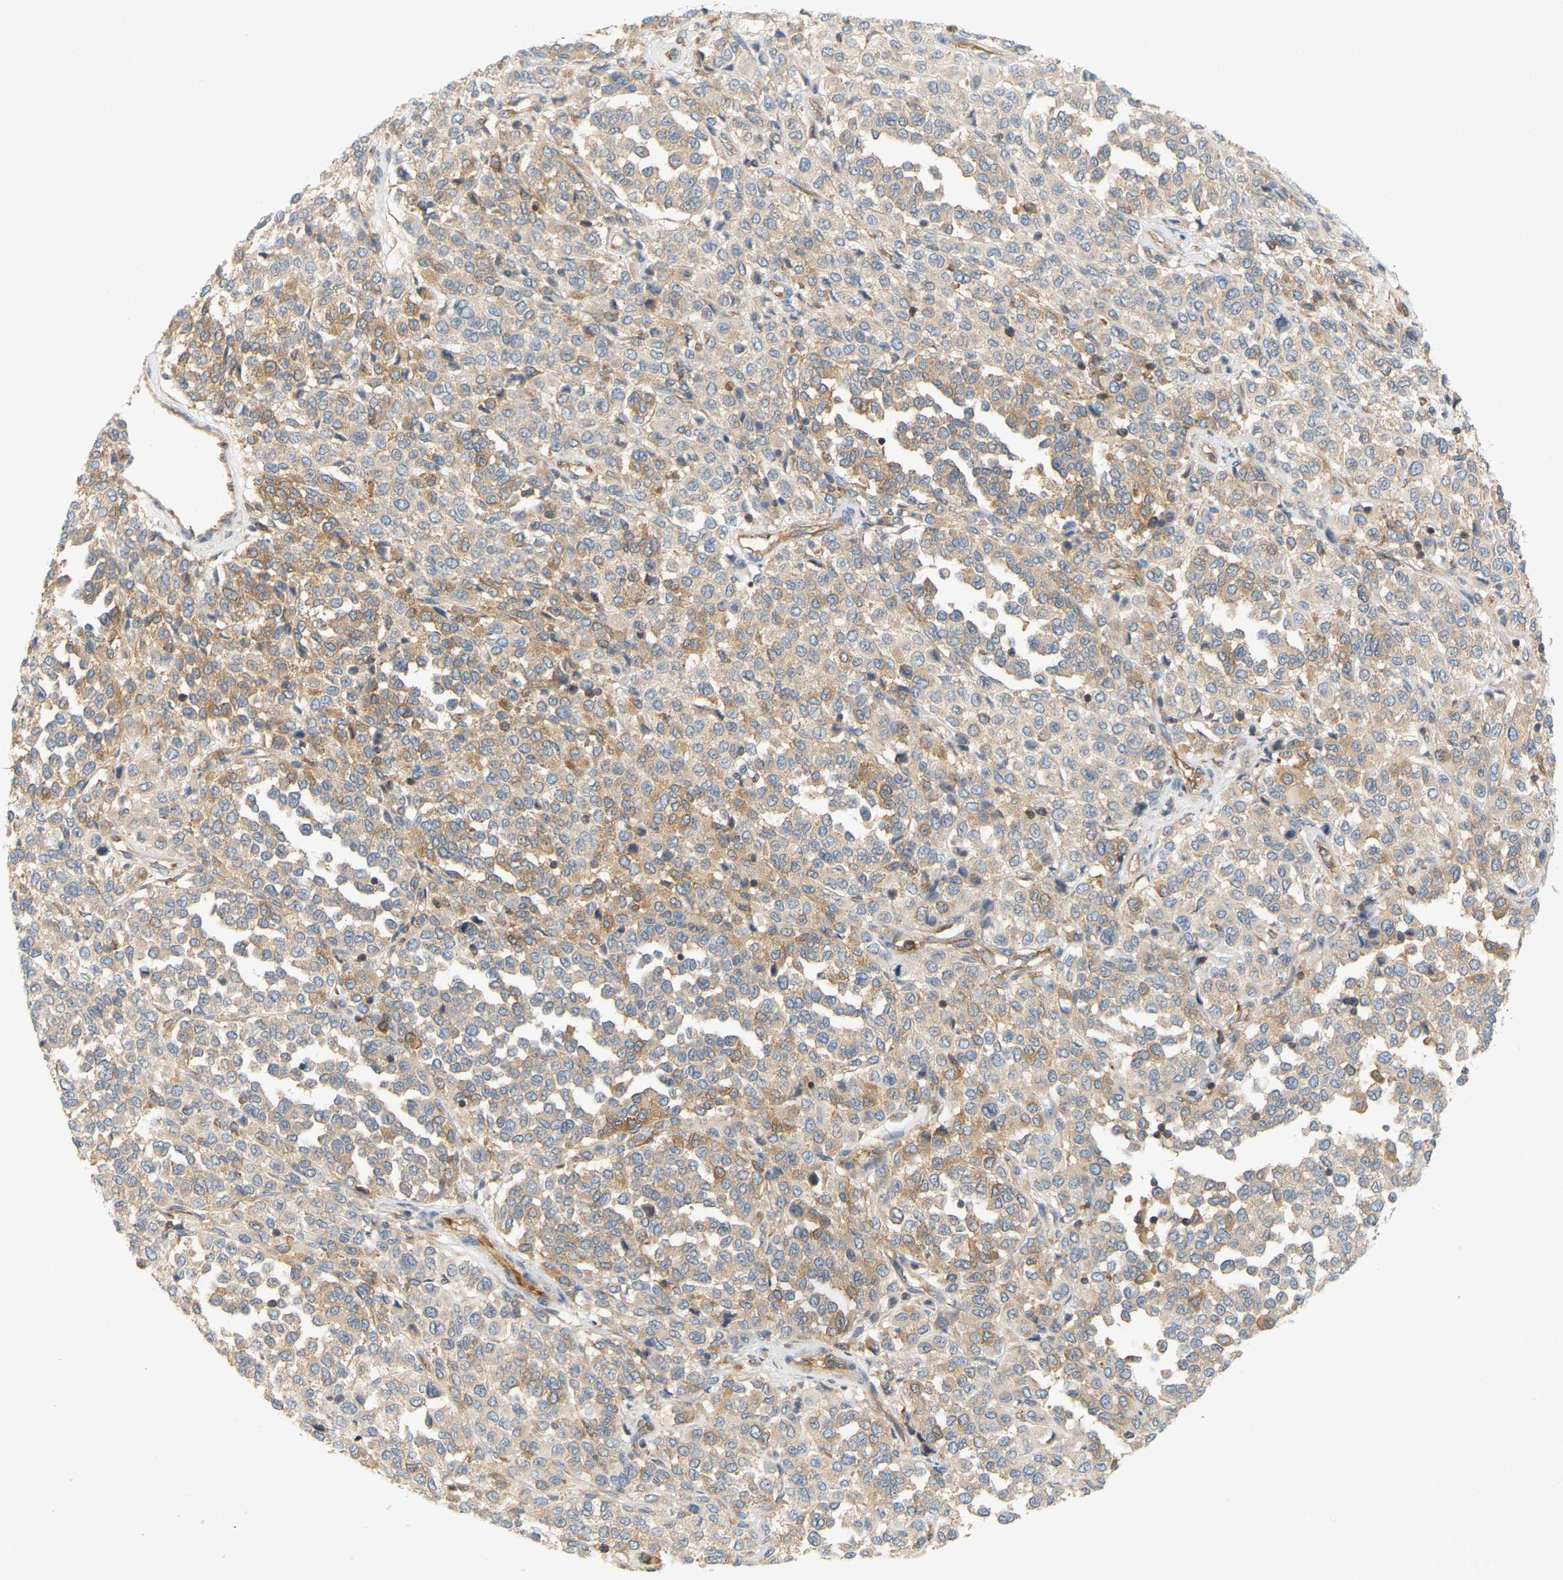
{"staining": {"intensity": "moderate", "quantity": "<25%", "location": "cytoplasmic/membranous"}, "tissue": "melanoma", "cell_type": "Tumor cells", "image_type": "cancer", "snomed": [{"axis": "morphology", "description": "Malignant melanoma, Metastatic site"}, {"axis": "topography", "description": "Pancreas"}], "caption": "Immunohistochemistry (IHC) staining of malignant melanoma (metastatic site), which demonstrates low levels of moderate cytoplasmic/membranous staining in approximately <25% of tumor cells indicating moderate cytoplasmic/membranous protein positivity. The staining was performed using DAB (brown) for protein detection and nuclei were counterstained in hematoxylin (blue).", "gene": "AKAP13", "patient": {"sex": "female", "age": 30}}